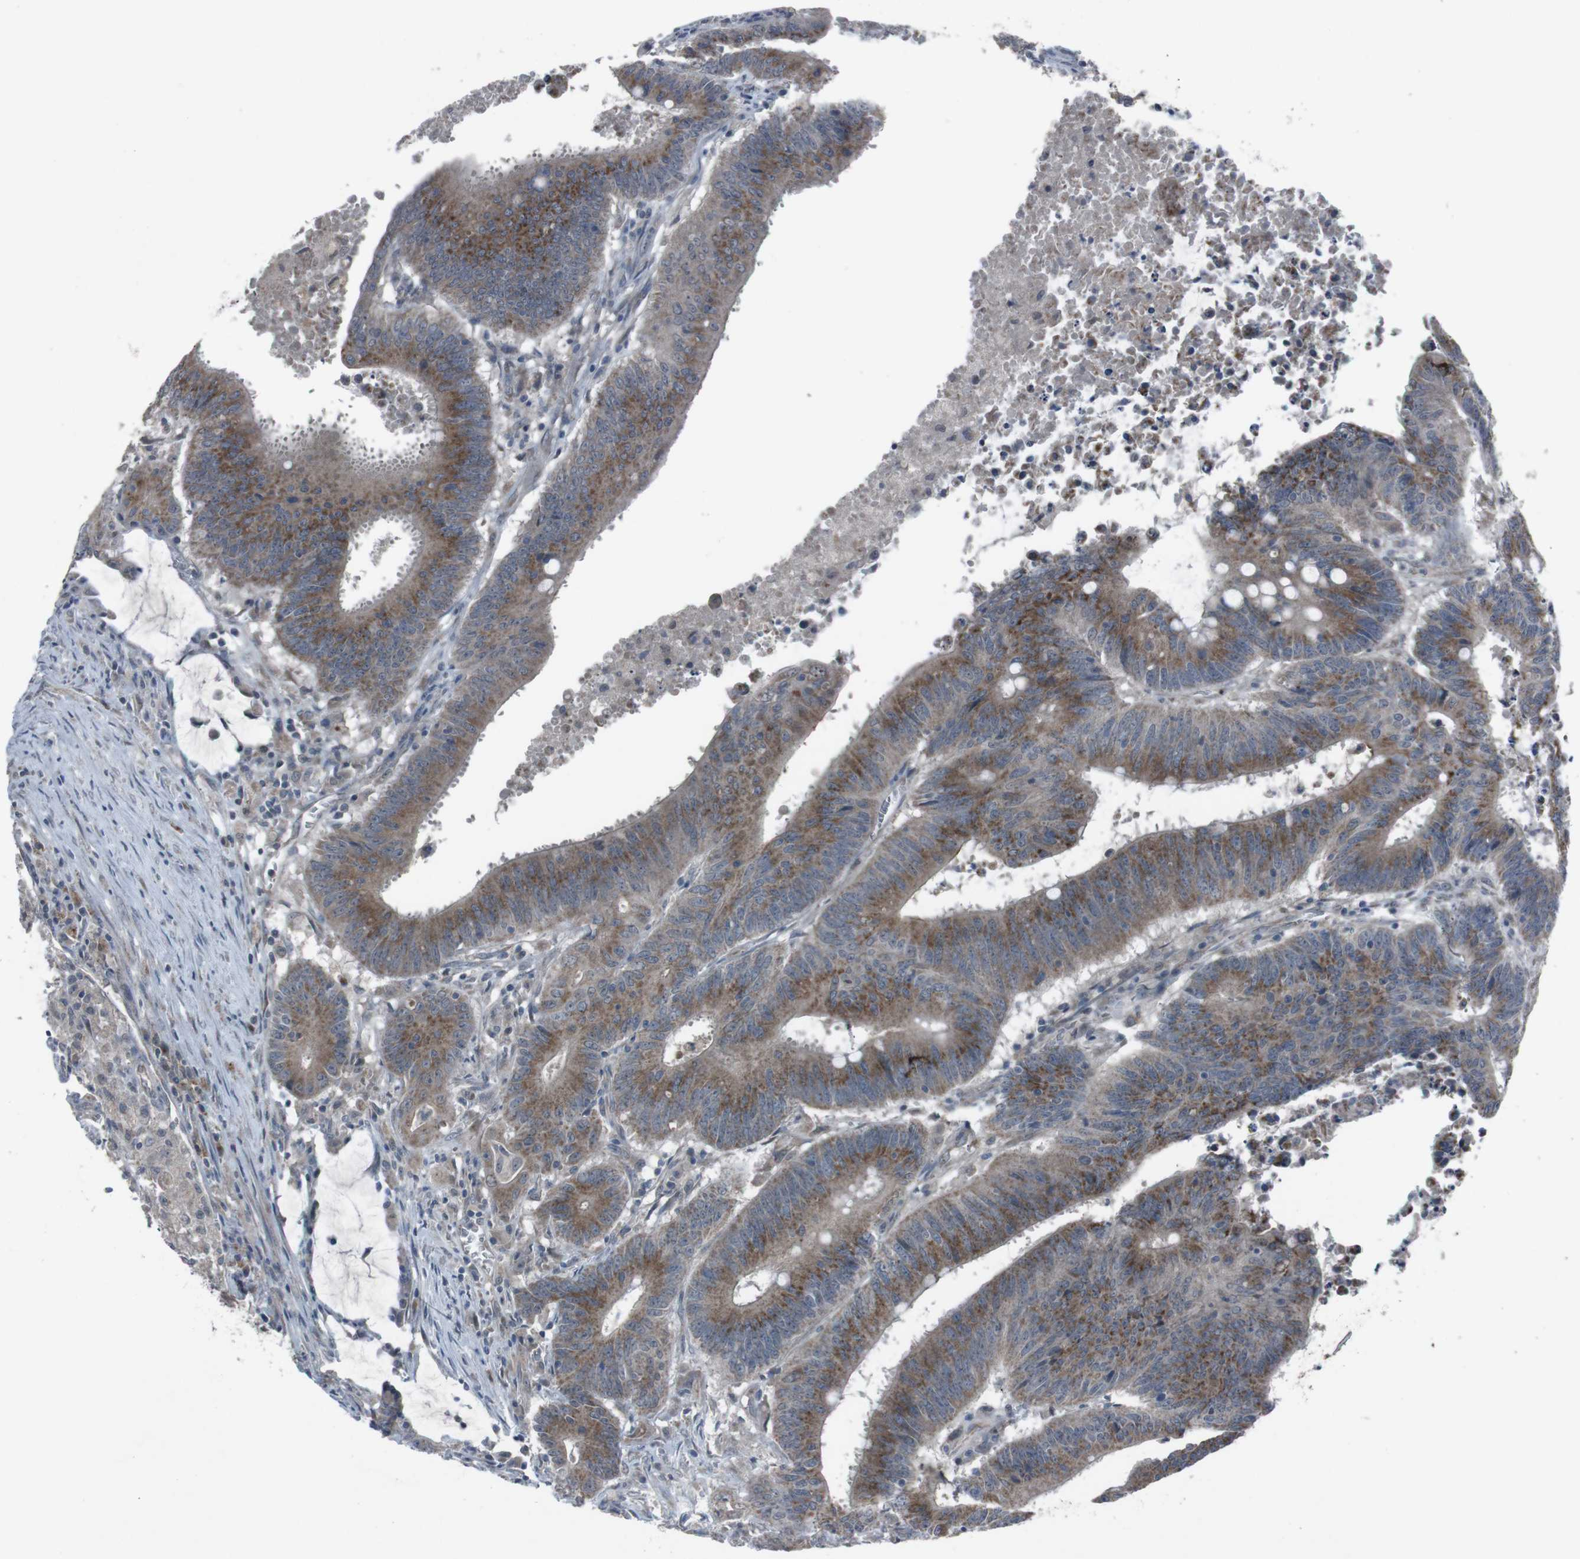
{"staining": {"intensity": "moderate", "quantity": ">75%", "location": "cytoplasmic/membranous"}, "tissue": "colorectal cancer", "cell_type": "Tumor cells", "image_type": "cancer", "snomed": [{"axis": "morphology", "description": "Adenocarcinoma, NOS"}, {"axis": "topography", "description": "Colon"}], "caption": "DAB immunohistochemical staining of adenocarcinoma (colorectal) shows moderate cytoplasmic/membranous protein expression in about >75% of tumor cells. The protein is shown in brown color, while the nuclei are stained blue.", "gene": "EFNA5", "patient": {"sex": "male", "age": 45}}